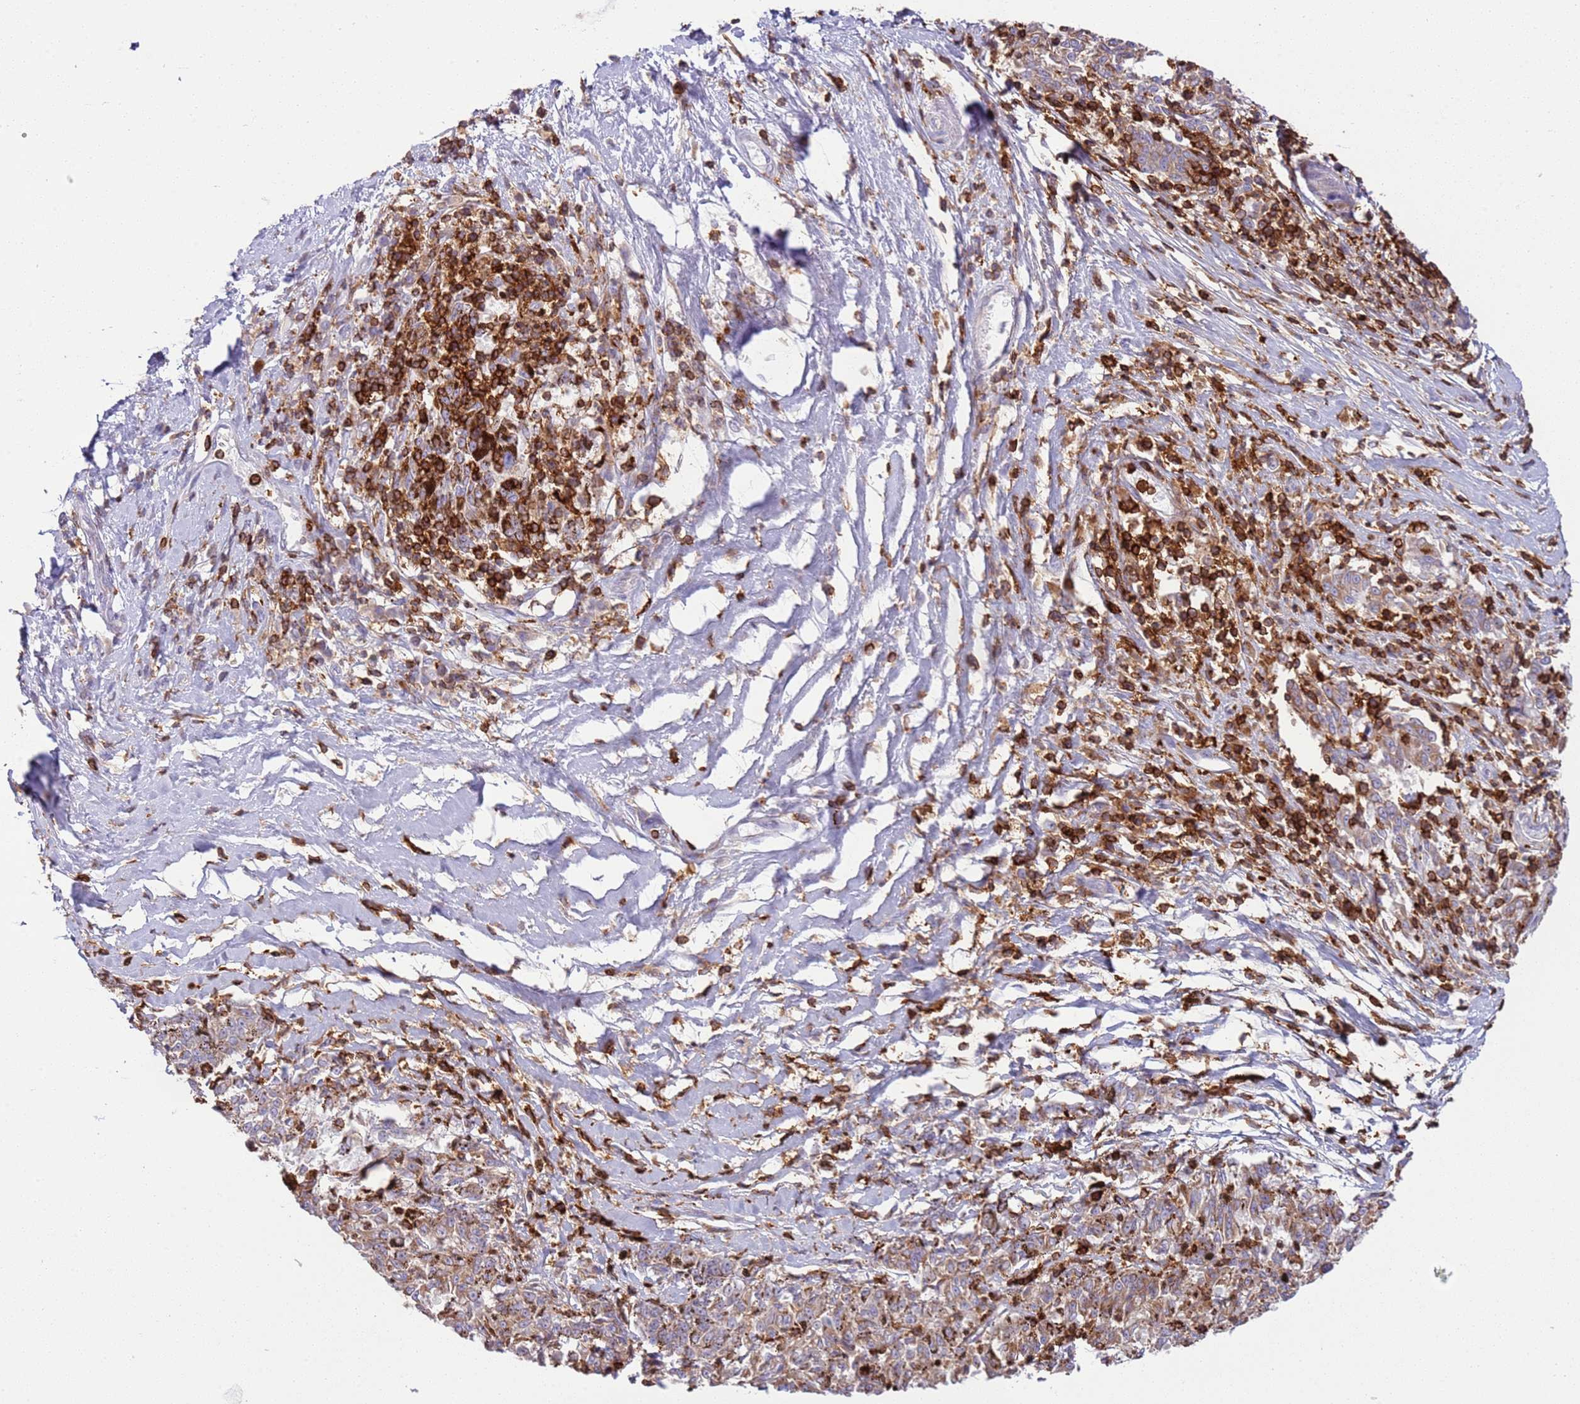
{"staining": {"intensity": "moderate", "quantity": ">75%", "location": "cytoplasmic/membranous"}, "tissue": "melanoma", "cell_type": "Tumor cells", "image_type": "cancer", "snomed": [{"axis": "morphology", "description": "Malignant melanoma, NOS"}, {"axis": "topography", "description": "Skin"}], "caption": "Immunohistochemical staining of human melanoma reveals medium levels of moderate cytoplasmic/membranous protein expression in about >75% of tumor cells.", "gene": "TTPAL", "patient": {"sex": "female", "age": 72}}